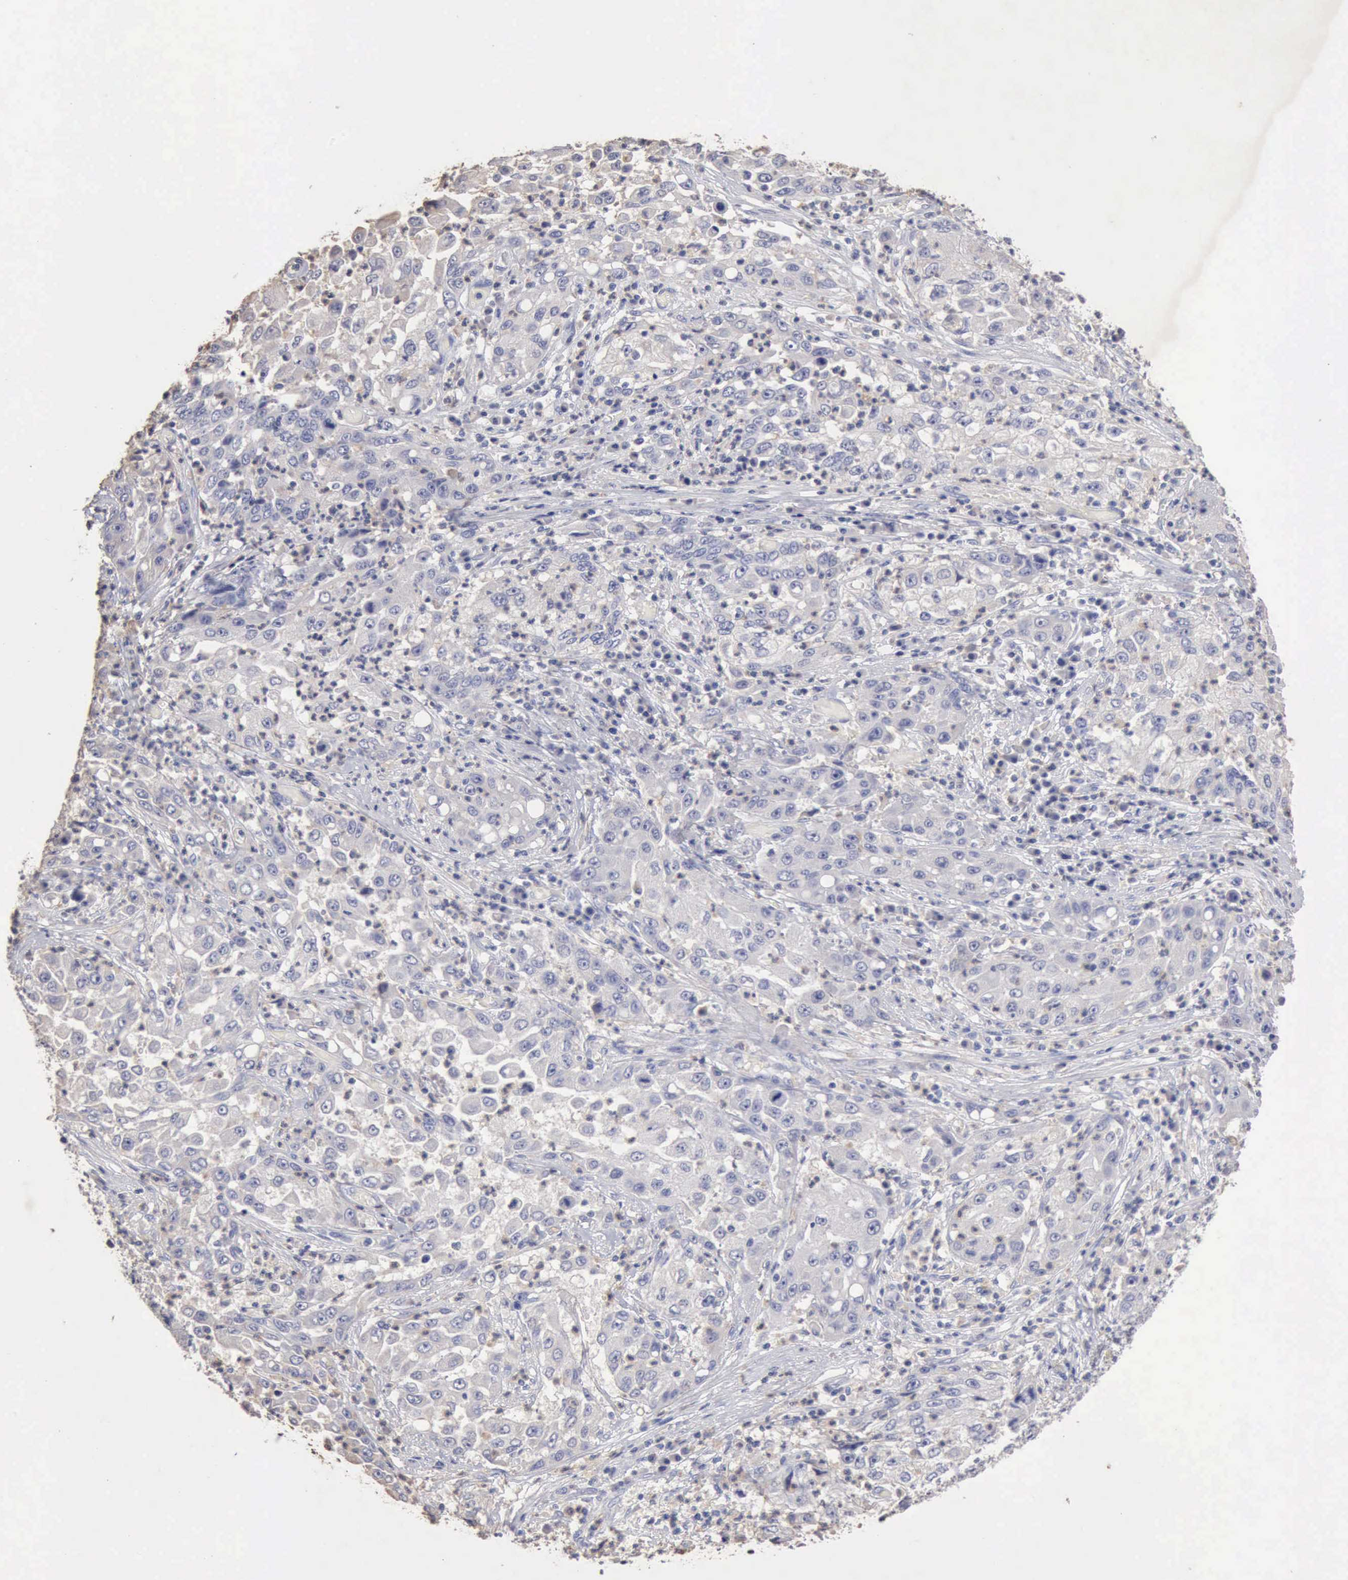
{"staining": {"intensity": "negative", "quantity": "none", "location": "none"}, "tissue": "cervical cancer", "cell_type": "Tumor cells", "image_type": "cancer", "snomed": [{"axis": "morphology", "description": "Squamous cell carcinoma, NOS"}, {"axis": "topography", "description": "Cervix"}], "caption": "Cervical cancer stained for a protein using immunohistochemistry exhibits no expression tumor cells.", "gene": "KRT6B", "patient": {"sex": "female", "age": 36}}